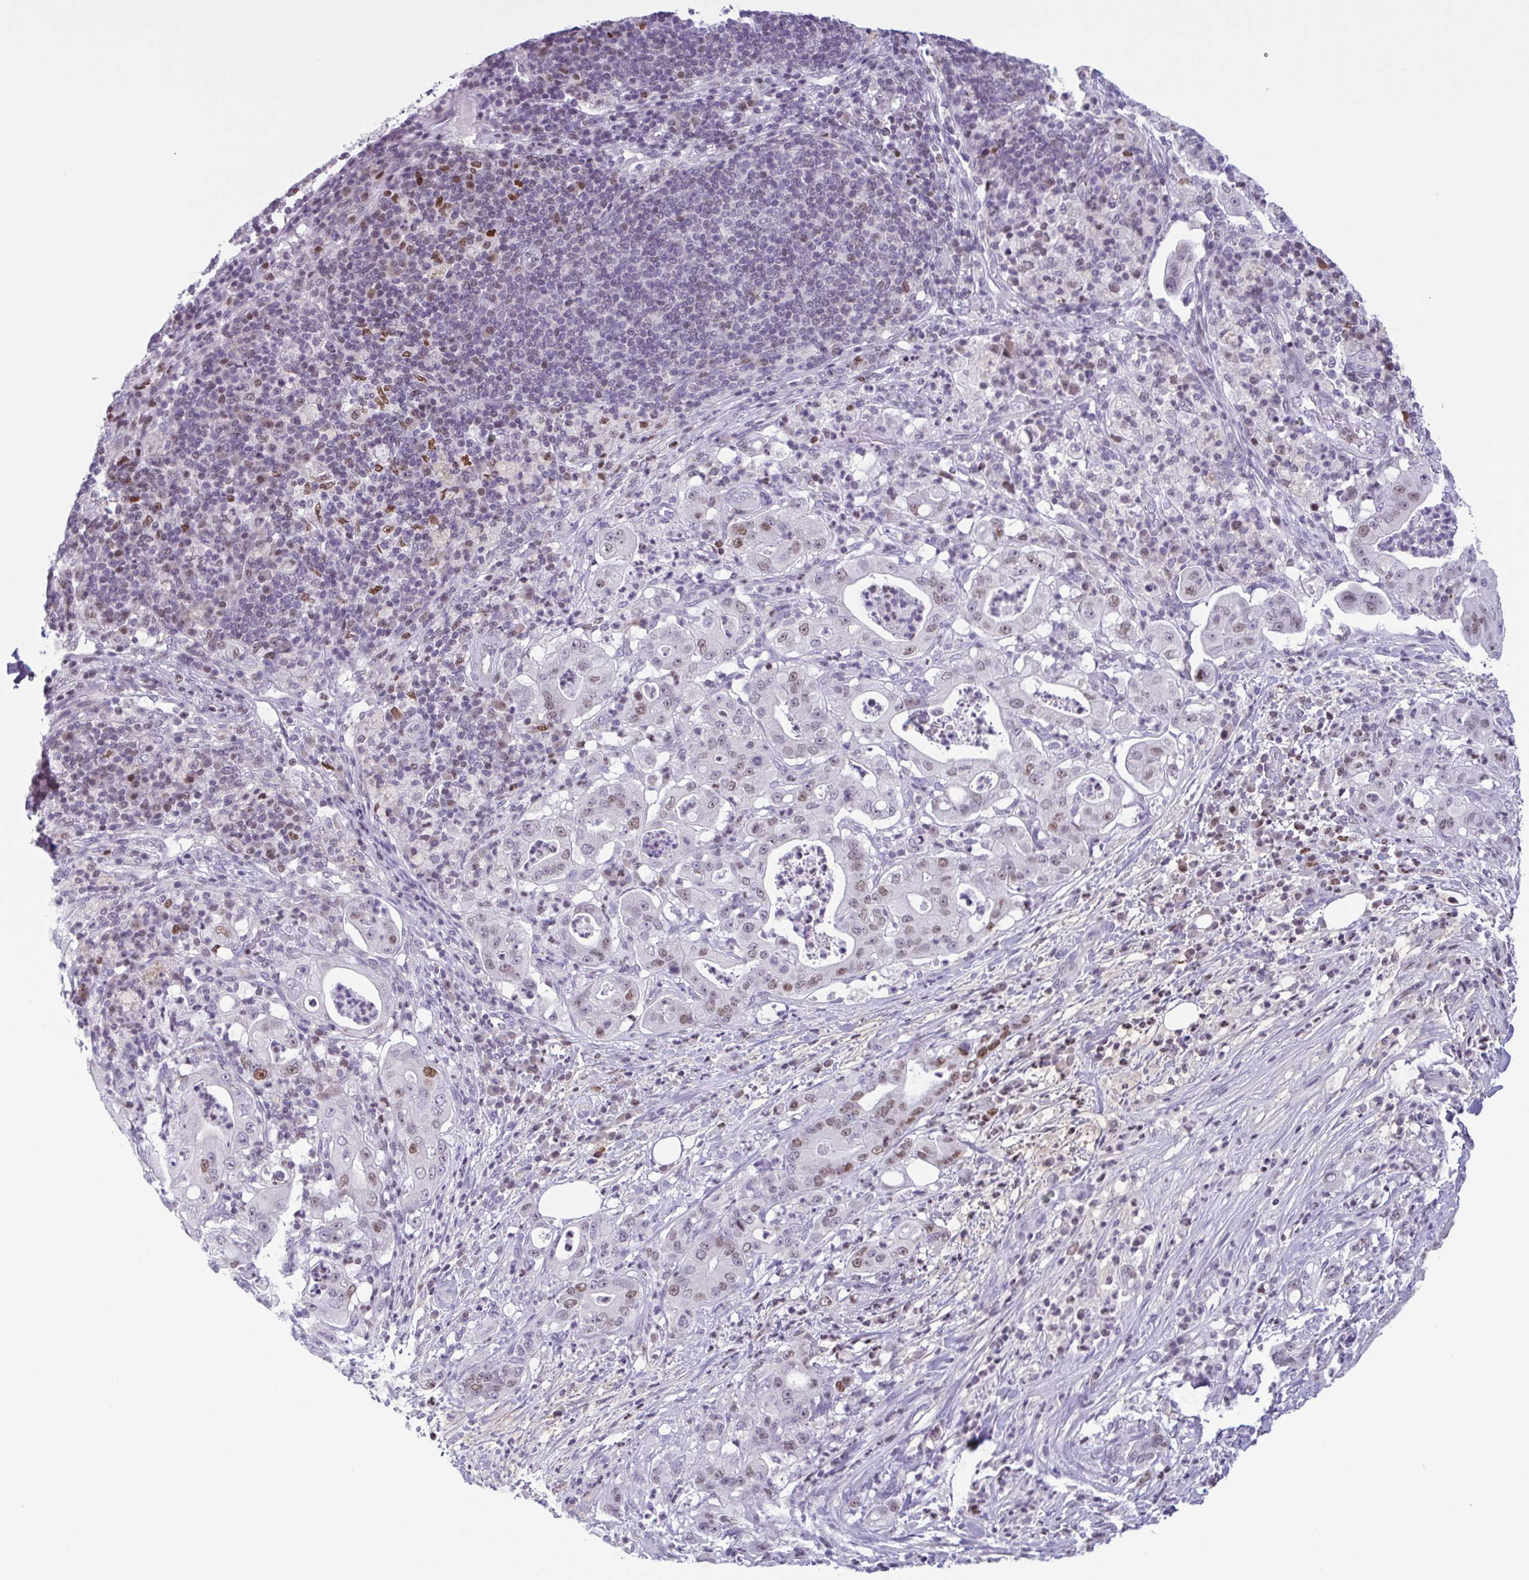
{"staining": {"intensity": "moderate", "quantity": "<25%", "location": "nuclear"}, "tissue": "pancreatic cancer", "cell_type": "Tumor cells", "image_type": "cancer", "snomed": [{"axis": "morphology", "description": "Adenocarcinoma, NOS"}, {"axis": "topography", "description": "Pancreas"}], "caption": "IHC (DAB (3,3'-diaminobenzidine)) staining of human pancreatic adenocarcinoma demonstrates moderate nuclear protein positivity in approximately <25% of tumor cells.", "gene": "IRF1", "patient": {"sex": "male", "age": 71}}